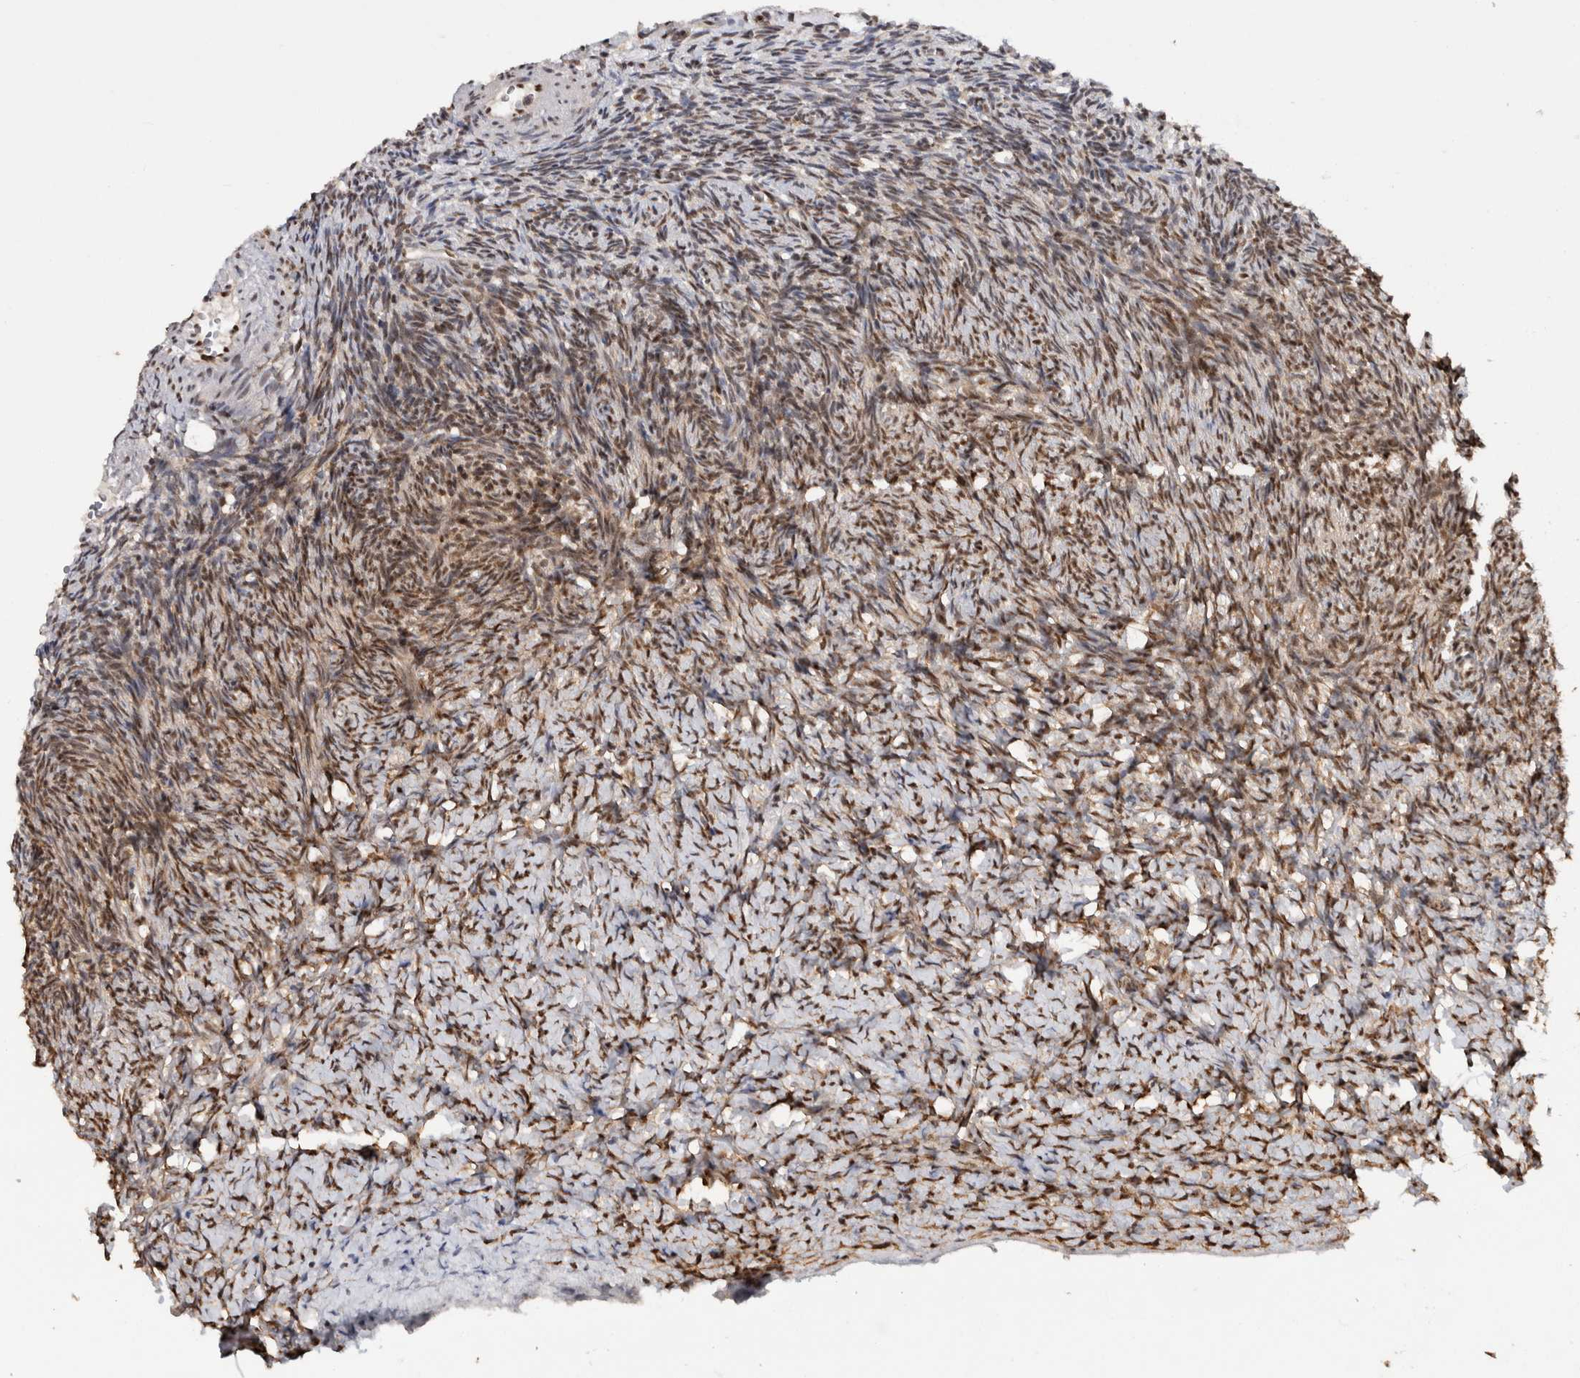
{"staining": {"intensity": "moderate", "quantity": ">75%", "location": "nuclear"}, "tissue": "ovary", "cell_type": "Ovarian stroma cells", "image_type": "normal", "snomed": [{"axis": "morphology", "description": "Normal tissue, NOS"}, {"axis": "topography", "description": "Ovary"}], "caption": "DAB (3,3'-diaminobenzidine) immunohistochemical staining of normal ovary demonstrates moderate nuclear protein expression in approximately >75% of ovarian stroma cells.", "gene": "RPS6KA2", "patient": {"sex": "female", "age": 34}}